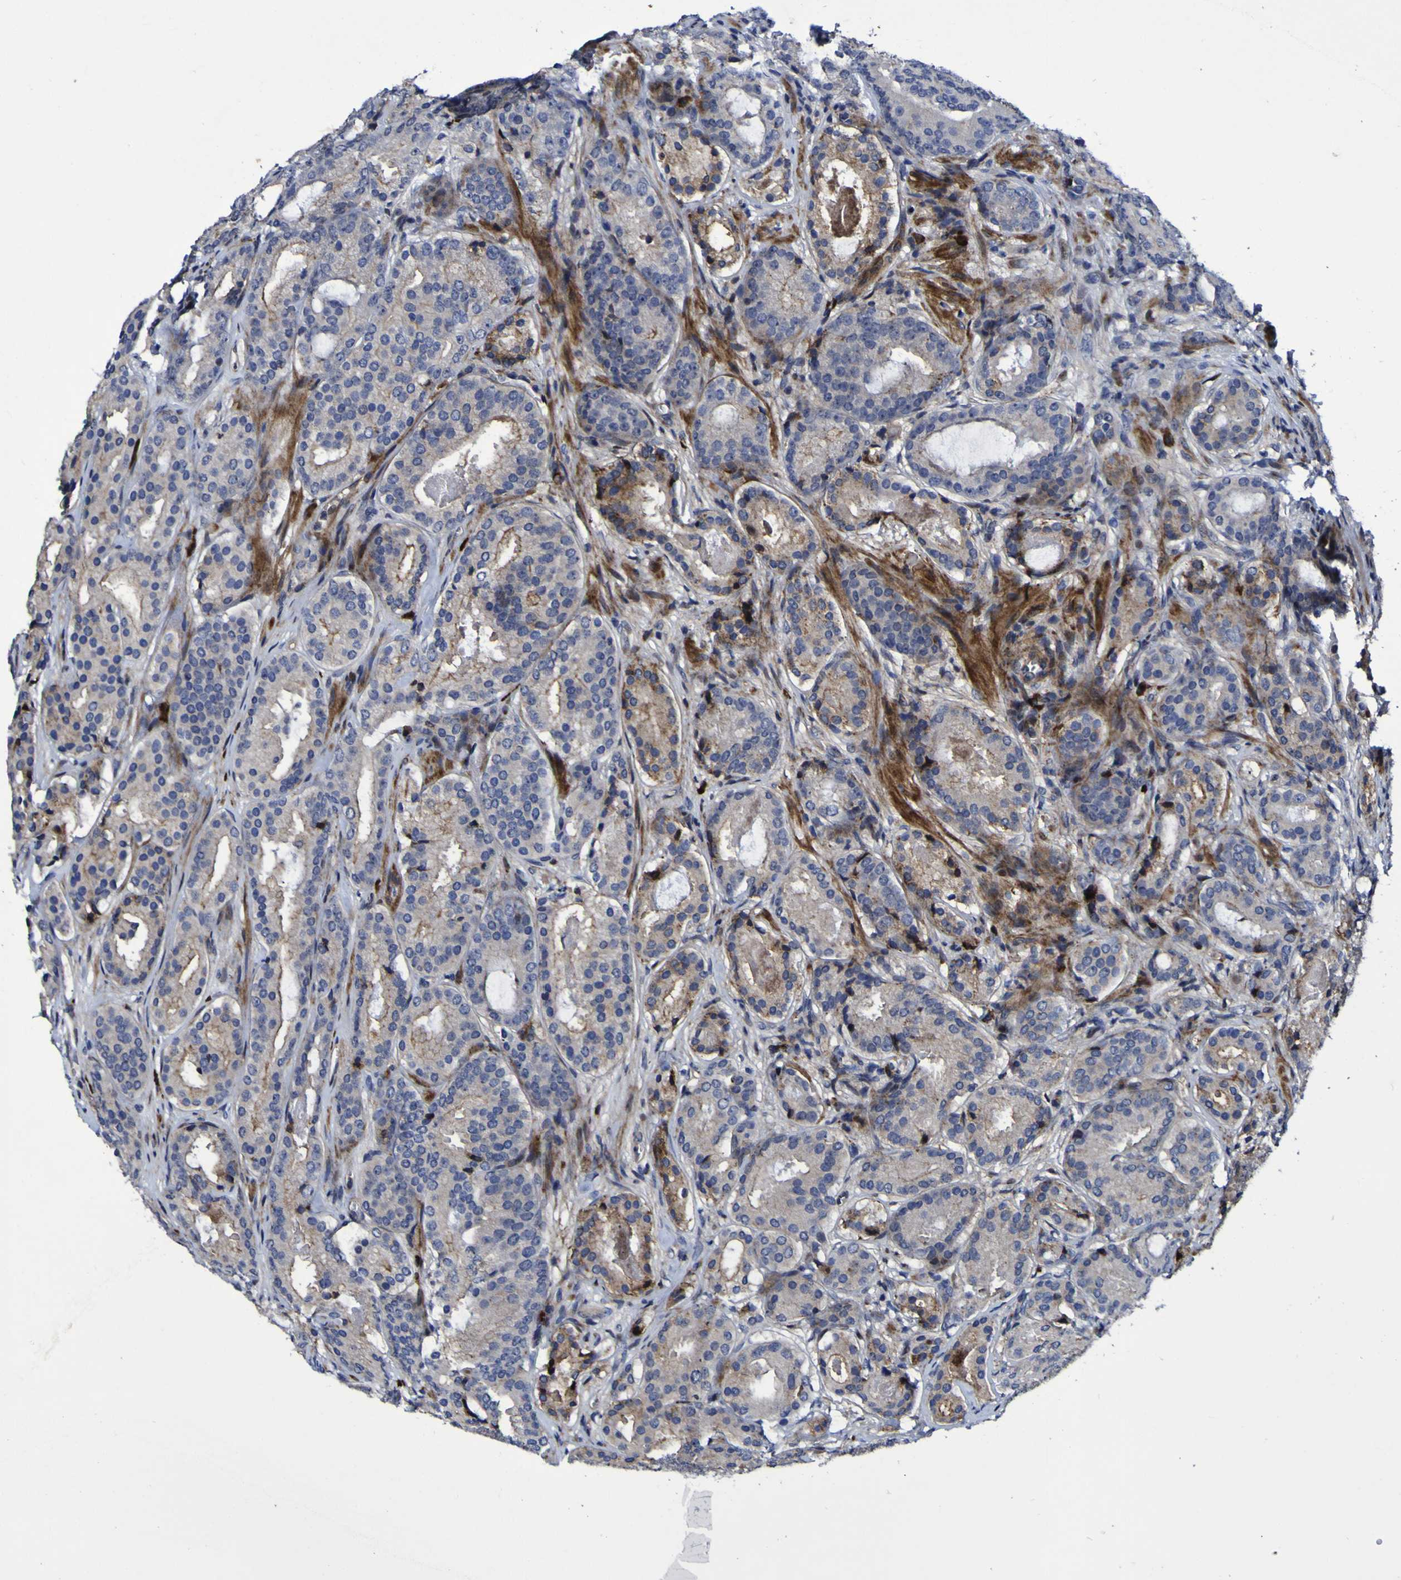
{"staining": {"intensity": "moderate", "quantity": "<25%", "location": "cytoplasmic/membranous"}, "tissue": "prostate cancer", "cell_type": "Tumor cells", "image_type": "cancer", "snomed": [{"axis": "morphology", "description": "Adenocarcinoma, Low grade"}, {"axis": "topography", "description": "Prostate"}], "caption": "Immunohistochemistry (IHC) (DAB) staining of prostate cancer (low-grade adenocarcinoma) demonstrates moderate cytoplasmic/membranous protein expression in about <25% of tumor cells. The staining was performed using DAB (3,3'-diaminobenzidine), with brown indicating positive protein expression. Nuclei are stained blue with hematoxylin.", "gene": "MGLL", "patient": {"sex": "male", "age": 69}}